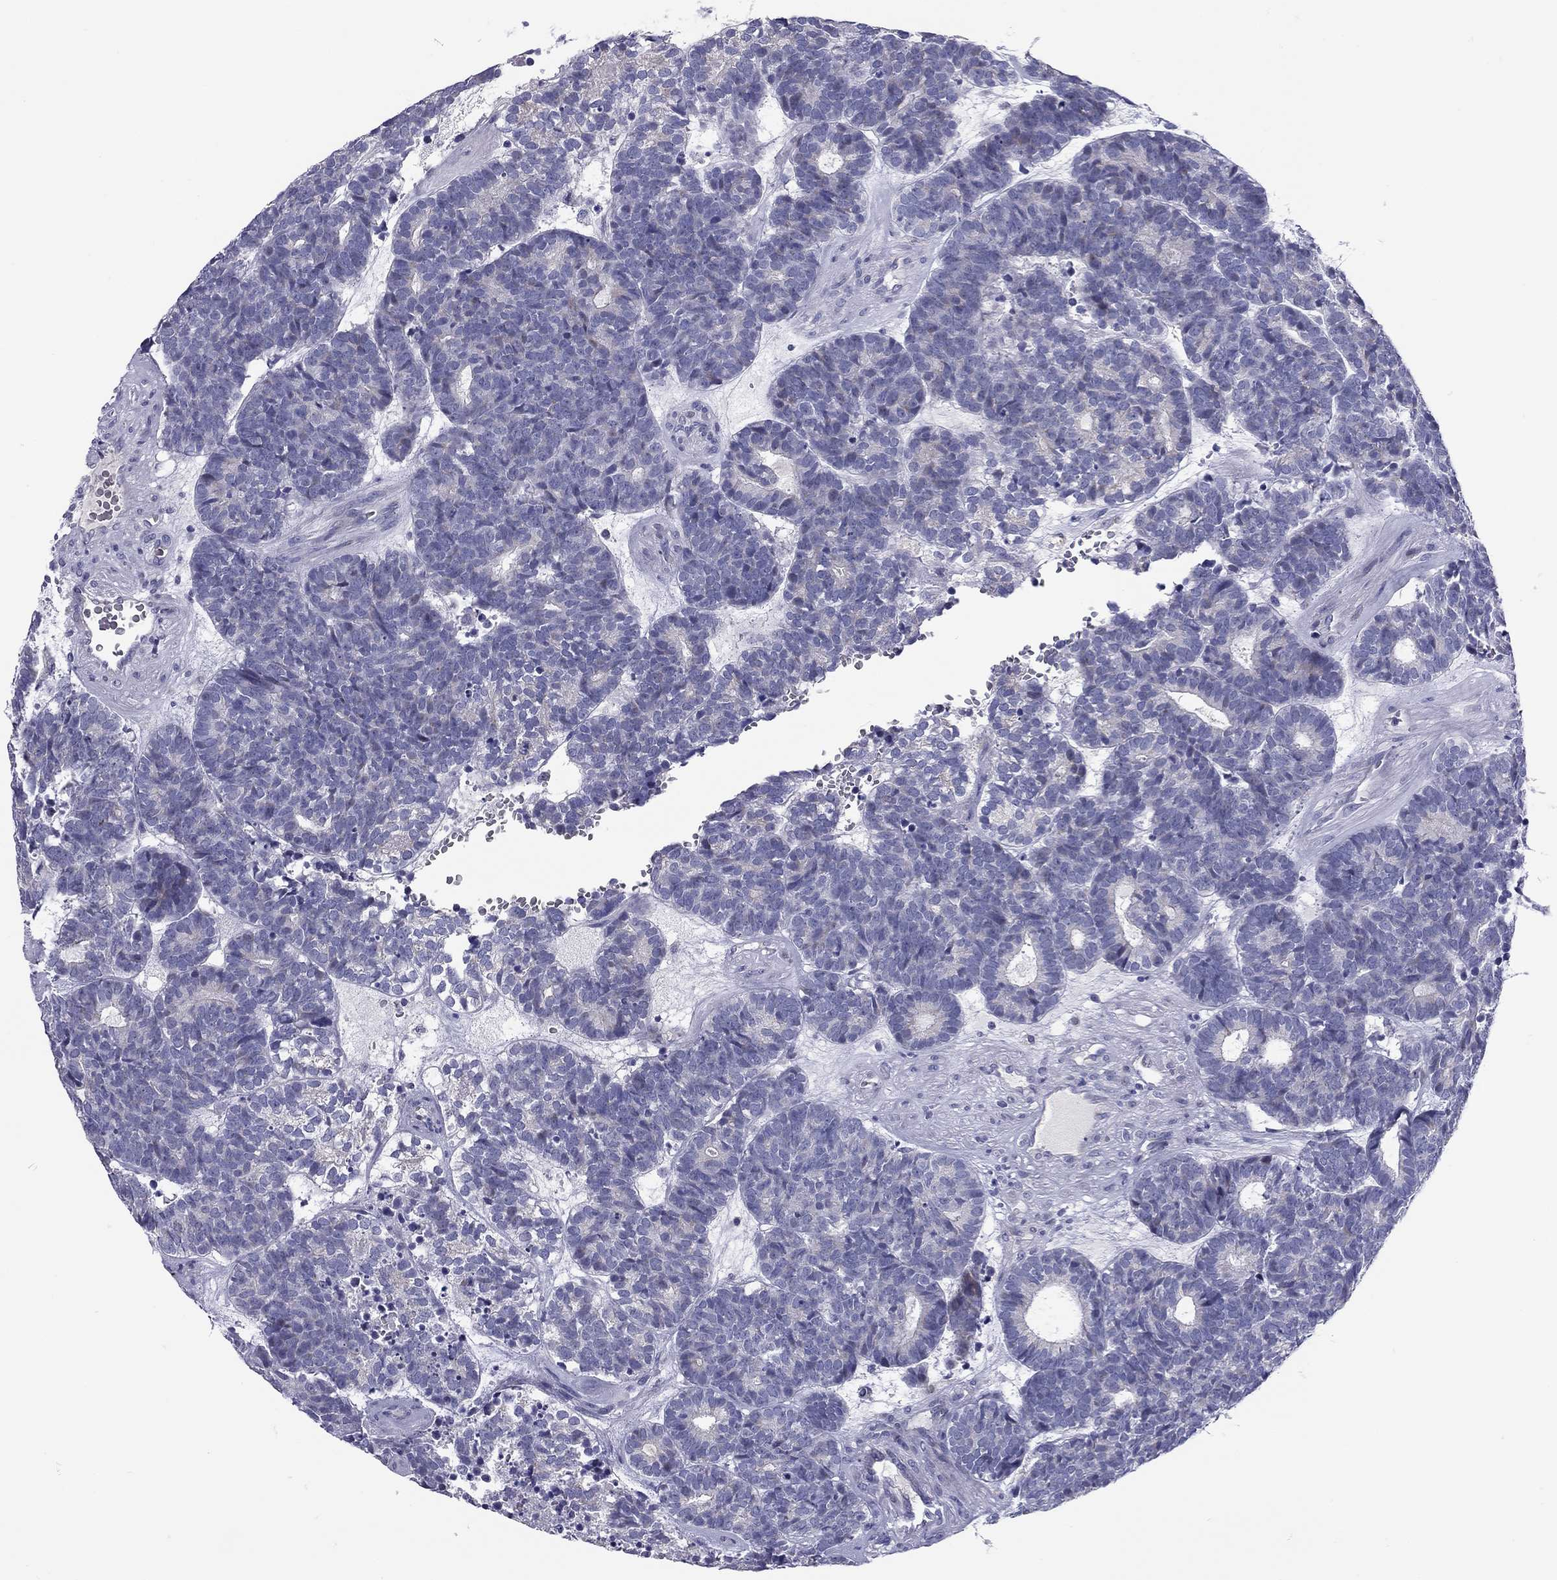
{"staining": {"intensity": "negative", "quantity": "none", "location": "none"}, "tissue": "head and neck cancer", "cell_type": "Tumor cells", "image_type": "cancer", "snomed": [{"axis": "morphology", "description": "Adenocarcinoma, NOS"}, {"axis": "topography", "description": "Head-Neck"}], "caption": "Immunohistochemistry (IHC) of adenocarcinoma (head and neck) demonstrates no staining in tumor cells.", "gene": "C8orf88", "patient": {"sex": "female", "age": 81}}